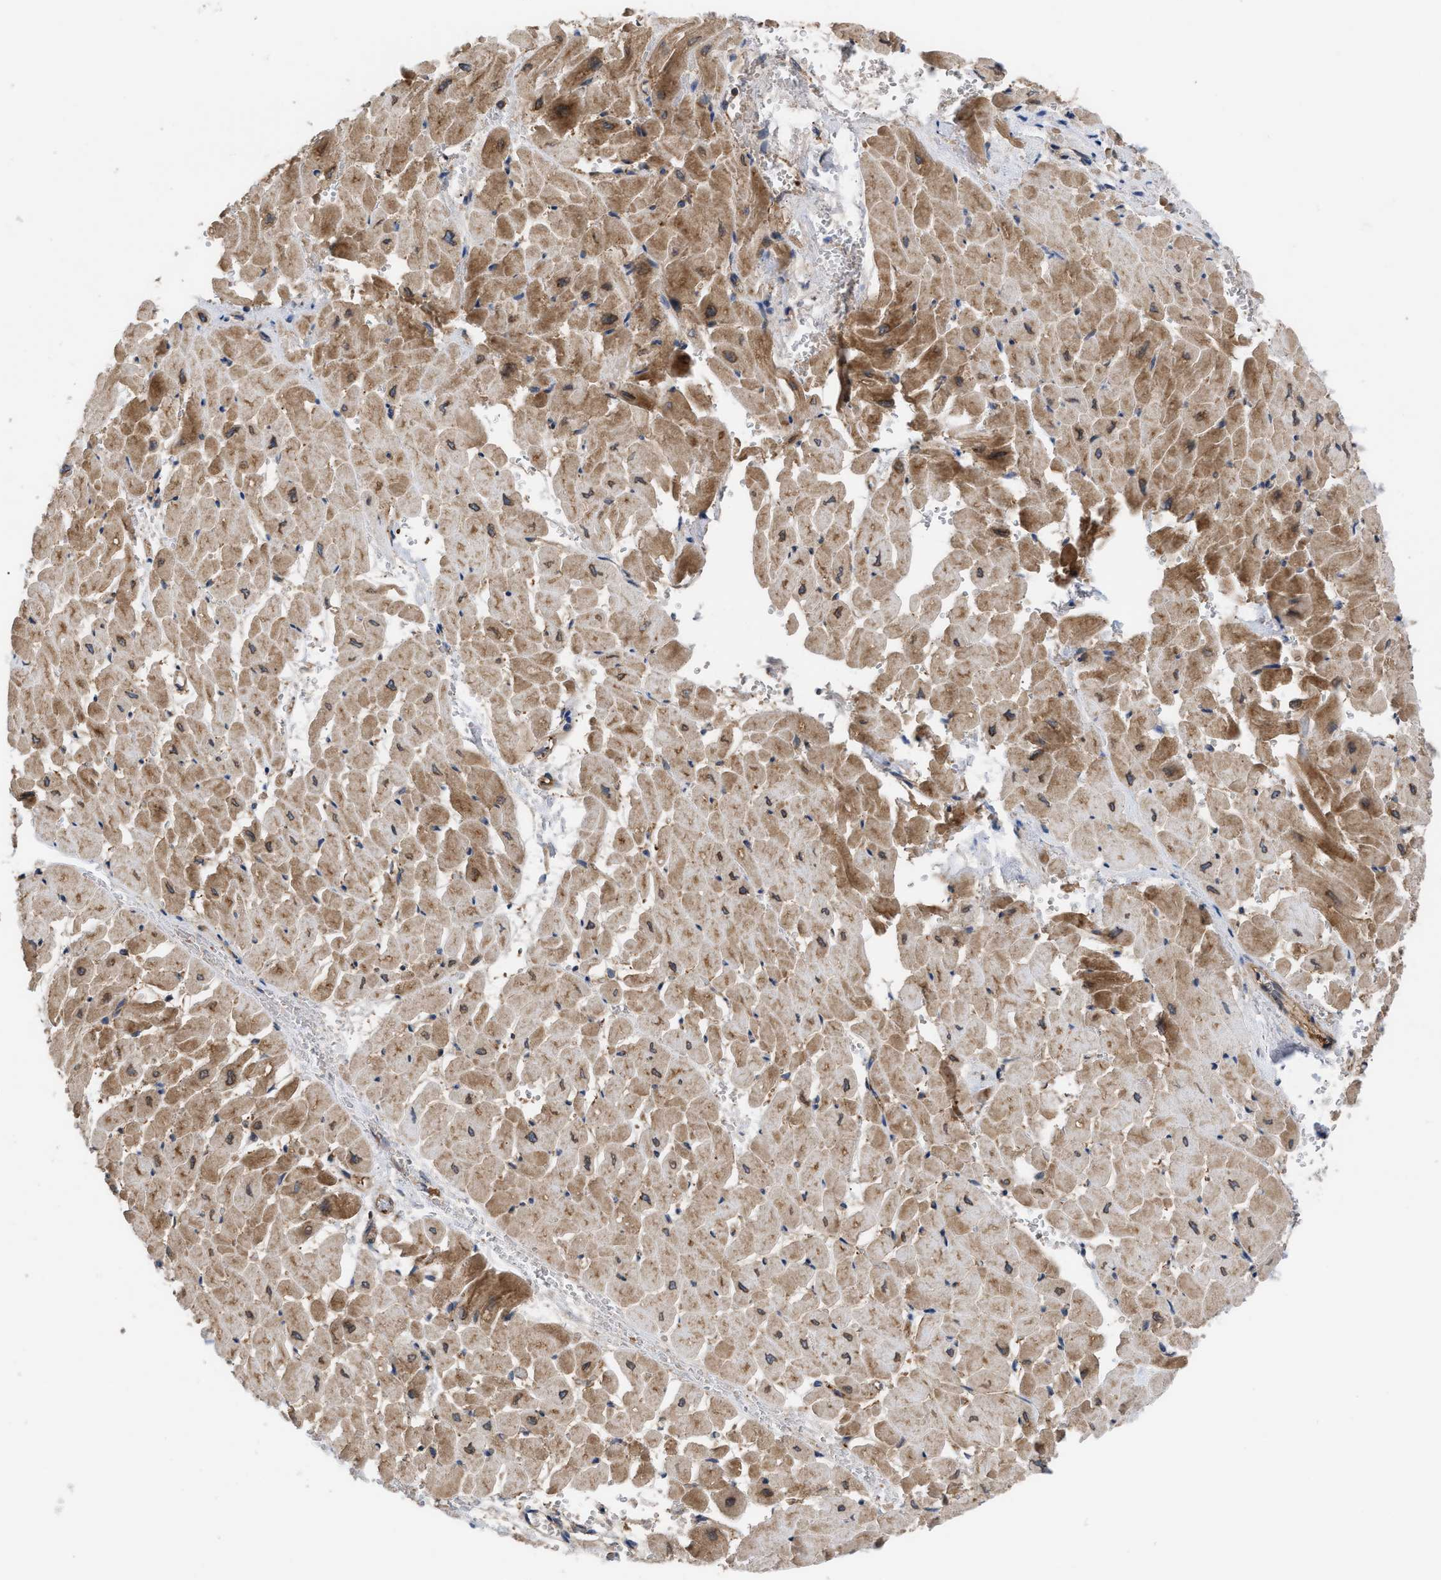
{"staining": {"intensity": "moderate", "quantity": ">75%", "location": "cytoplasmic/membranous"}, "tissue": "heart muscle", "cell_type": "Cardiomyocytes", "image_type": "normal", "snomed": [{"axis": "morphology", "description": "Normal tissue, NOS"}, {"axis": "topography", "description": "Heart"}], "caption": "Immunohistochemistry micrograph of benign heart muscle: human heart muscle stained using IHC exhibits medium levels of moderate protein expression localized specifically in the cytoplasmic/membranous of cardiomyocytes, appearing as a cytoplasmic/membranous brown color.", "gene": "LAPTM4B", "patient": {"sex": "male", "age": 45}}